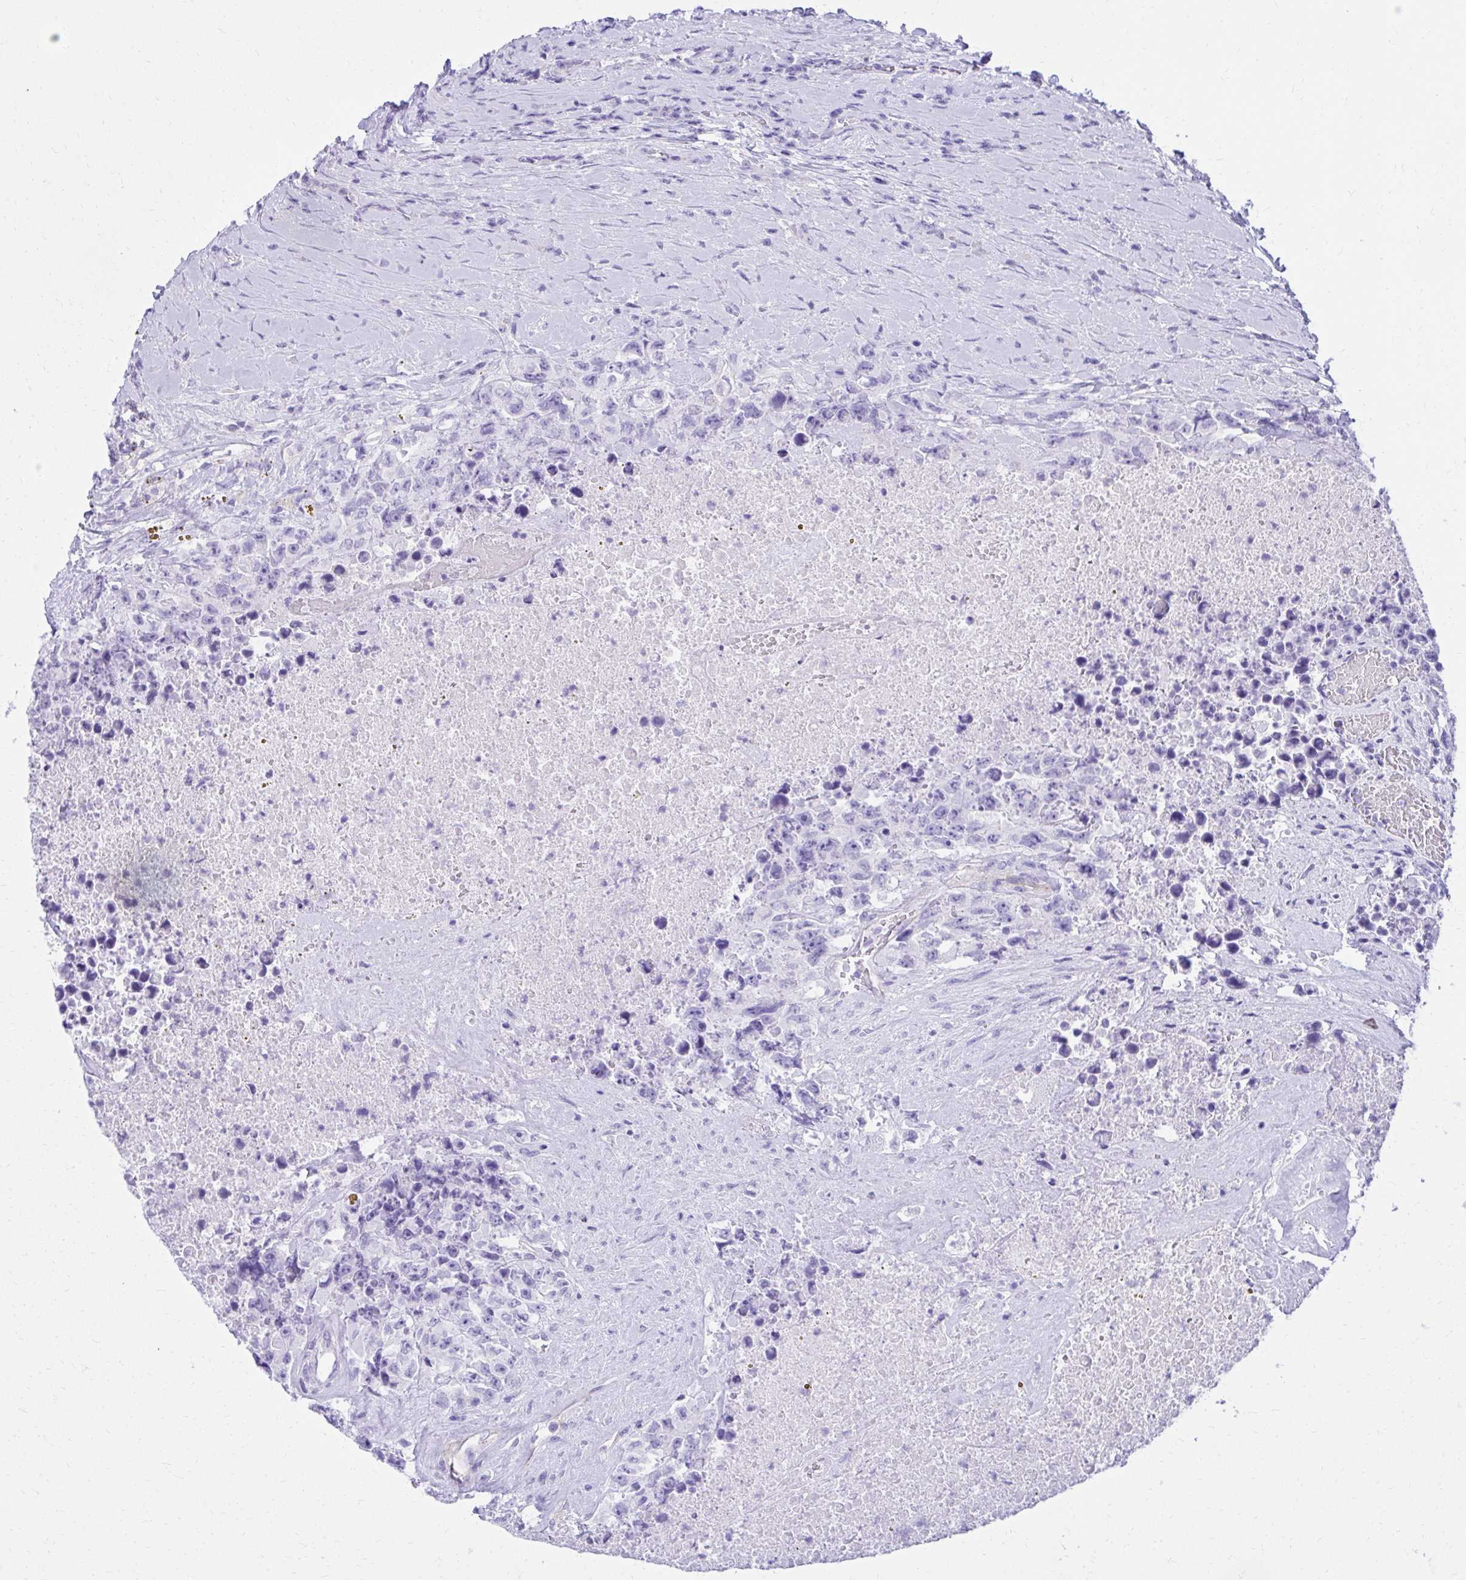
{"staining": {"intensity": "negative", "quantity": "none", "location": "none"}, "tissue": "testis cancer", "cell_type": "Tumor cells", "image_type": "cancer", "snomed": [{"axis": "morphology", "description": "Carcinoma, Embryonal, NOS"}, {"axis": "topography", "description": "Testis"}], "caption": "Tumor cells are negative for protein expression in human testis cancer.", "gene": "PELI3", "patient": {"sex": "male", "age": 24}}